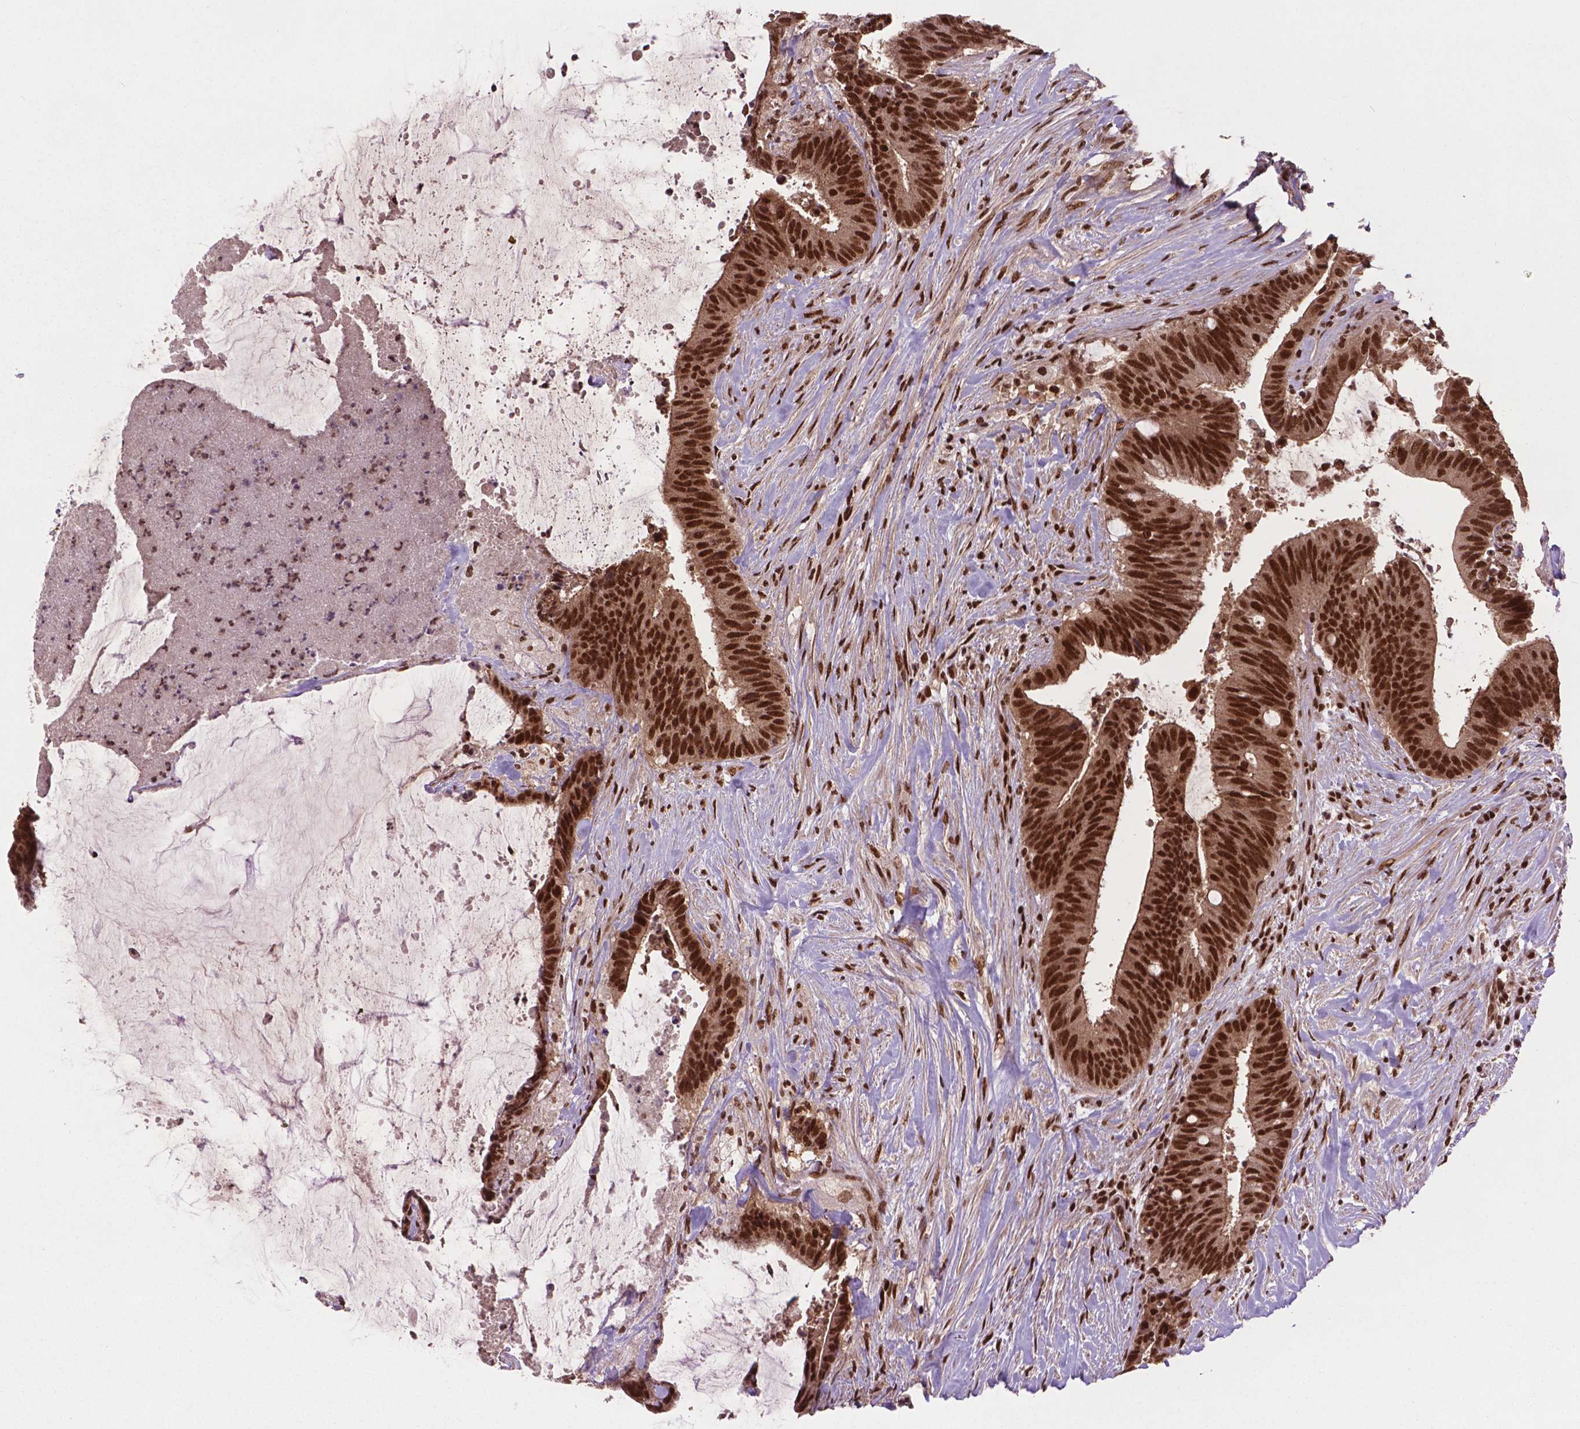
{"staining": {"intensity": "strong", "quantity": ">75%", "location": "nuclear"}, "tissue": "colorectal cancer", "cell_type": "Tumor cells", "image_type": "cancer", "snomed": [{"axis": "morphology", "description": "Adenocarcinoma, NOS"}, {"axis": "topography", "description": "Colon"}], "caption": "This image displays immunohistochemistry (IHC) staining of colorectal cancer (adenocarcinoma), with high strong nuclear staining in about >75% of tumor cells.", "gene": "SIRT6", "patient": {"sex": "female", "age": 43}}